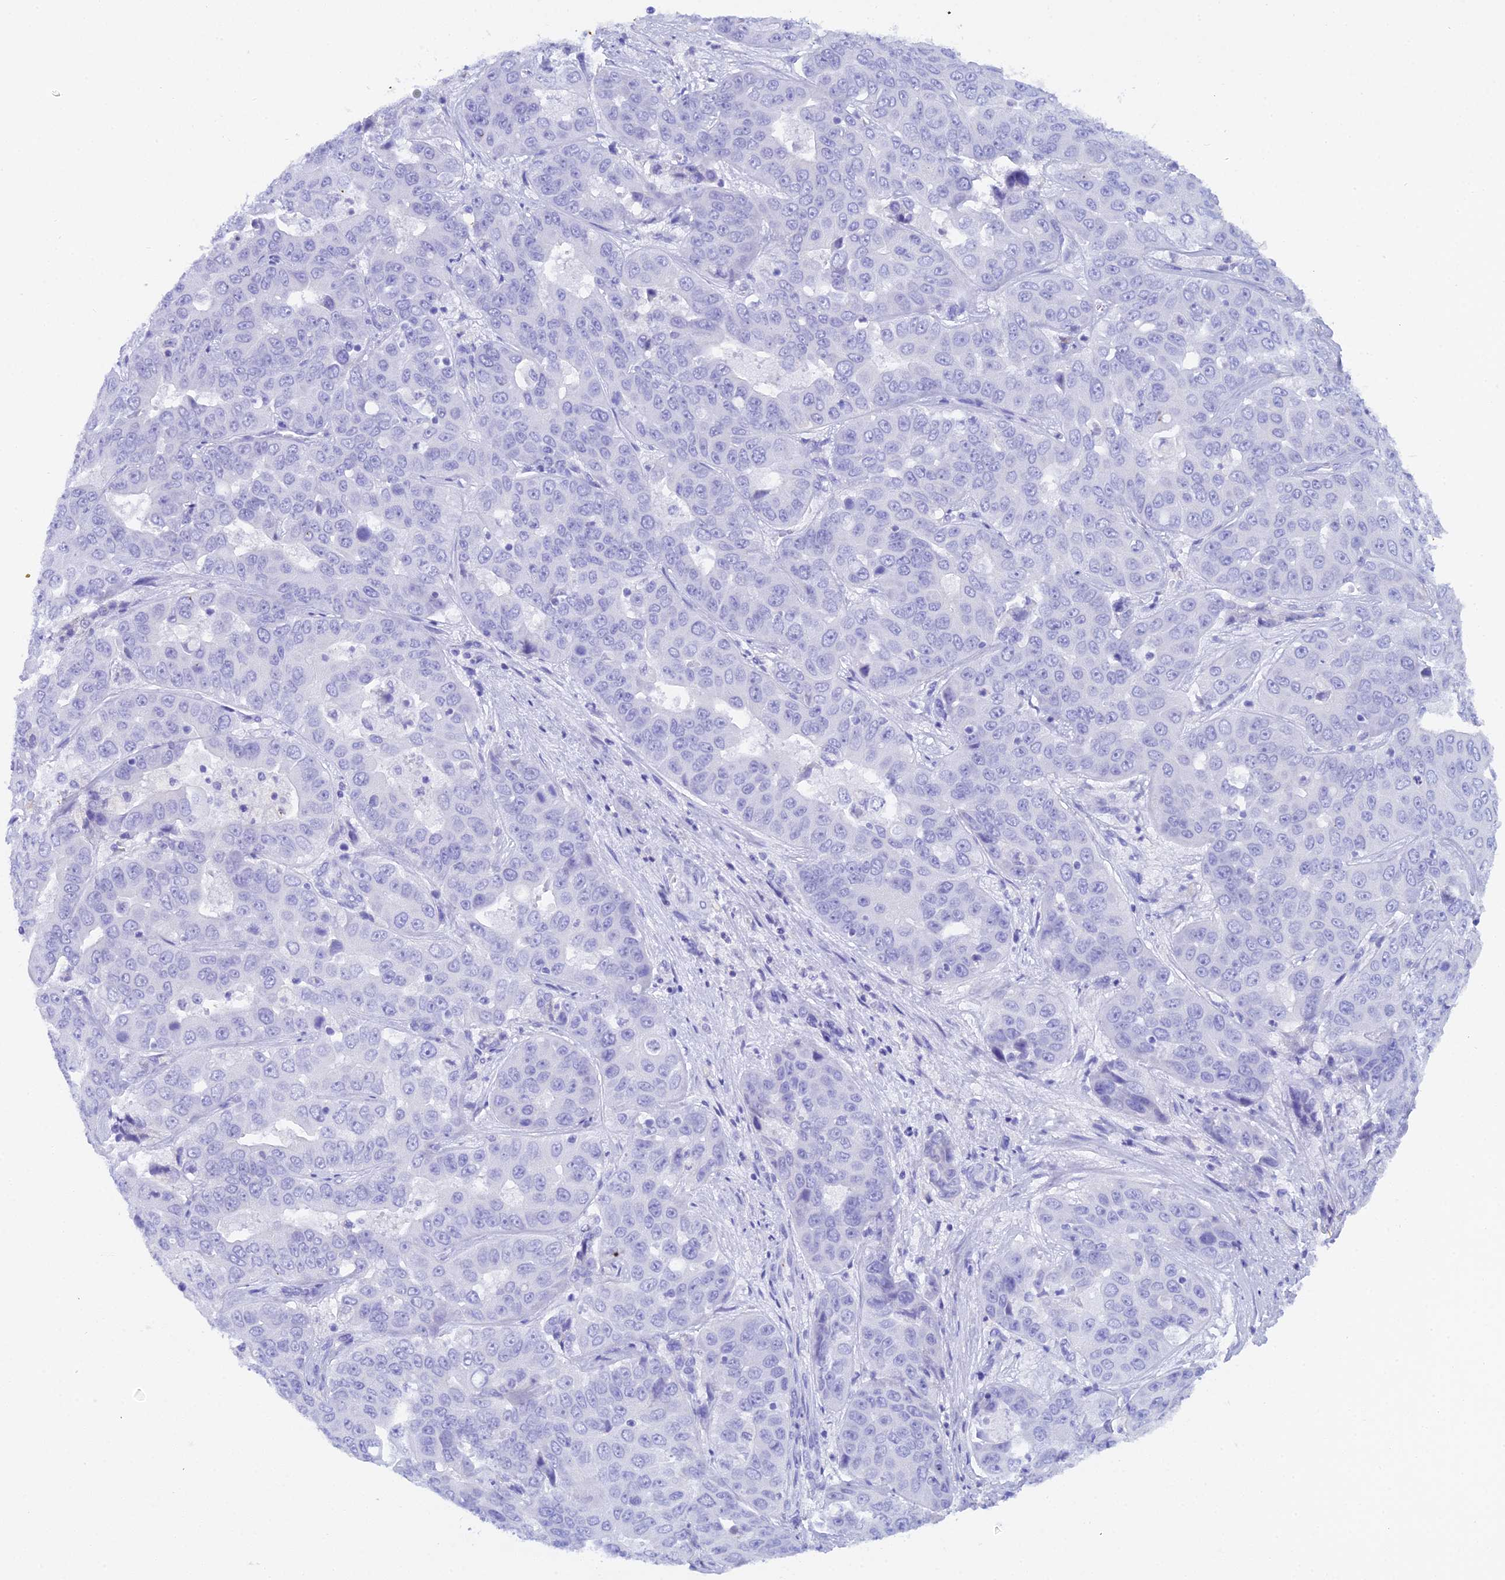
{"staining": {"intensity": "negative", "quantity": "none", "location": "none"}, "tissue": "liver cancer", "cell_type": "Tumor cells", "image_type": "cancer", "snomed": [{"axis": "morphology", "description": "Cholangiocarcinoma"}, {"axis": "topography", "description": "Liver"}], "caption": "Tumor cells show no significant positivity in liver cancer (cholangiocarcinoma). Nuclei are stained in blue.", "gene": "REG1A", "patient": {"sex": "female", "age": 52}}